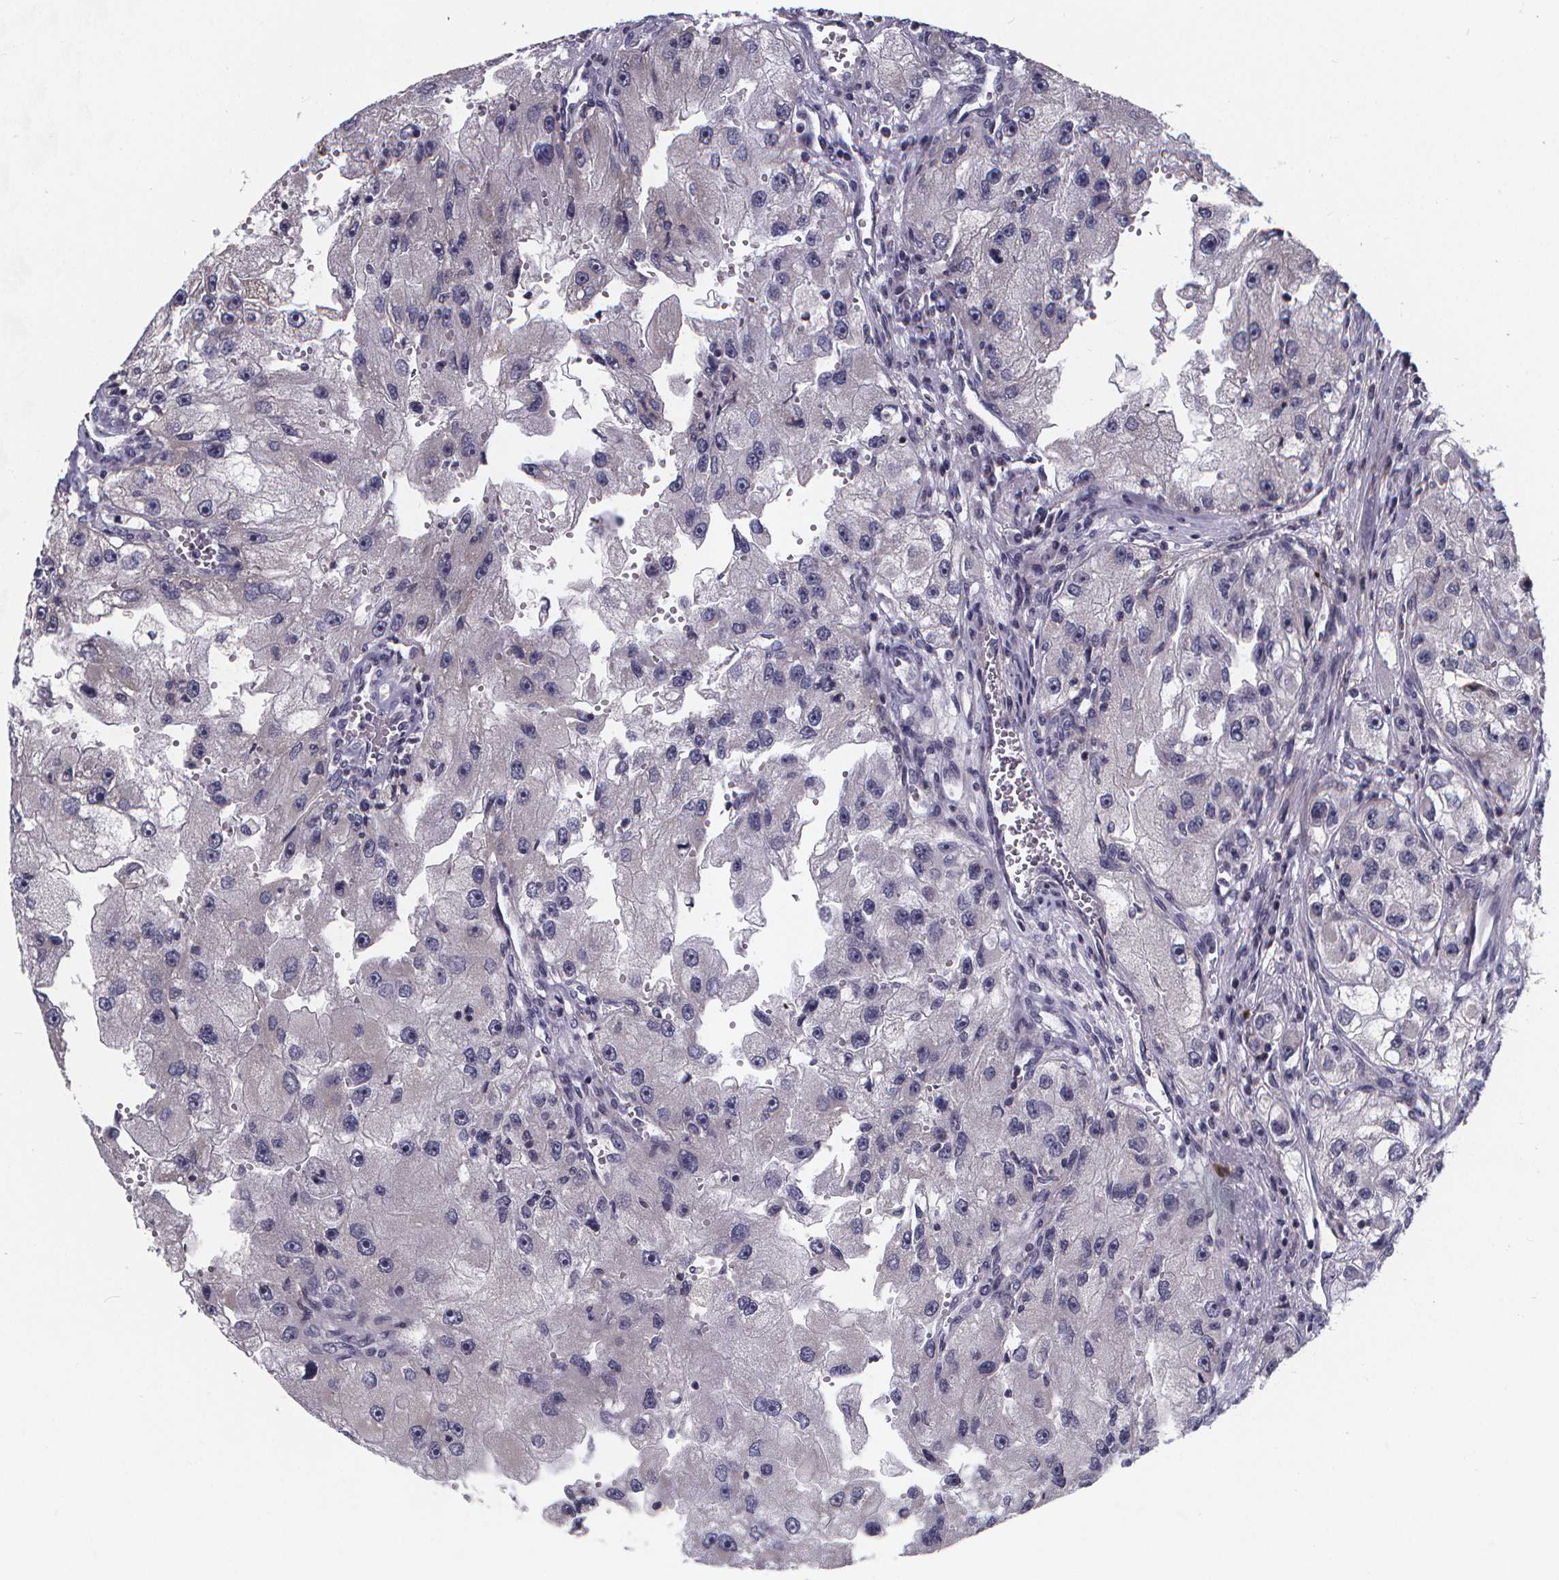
{"staining": {"intensity": "negative", "quantity": "none", "location": "none"}, "tissue": "renal cancer", "cell_type": "Tumor cells", "image_type": "cancer", "snomed": [{"axis": "morphology", "description": "Adenocarcinoma, NOS"}, {"axis": "topography", "description": "Kidney"}], "caption": "Photomicrograph shows no significant protein positivity in tumor cells of adenocarcinoma (renal).", "gene": "FBXW2", "patient": {"sex": "male", "age": 63}}